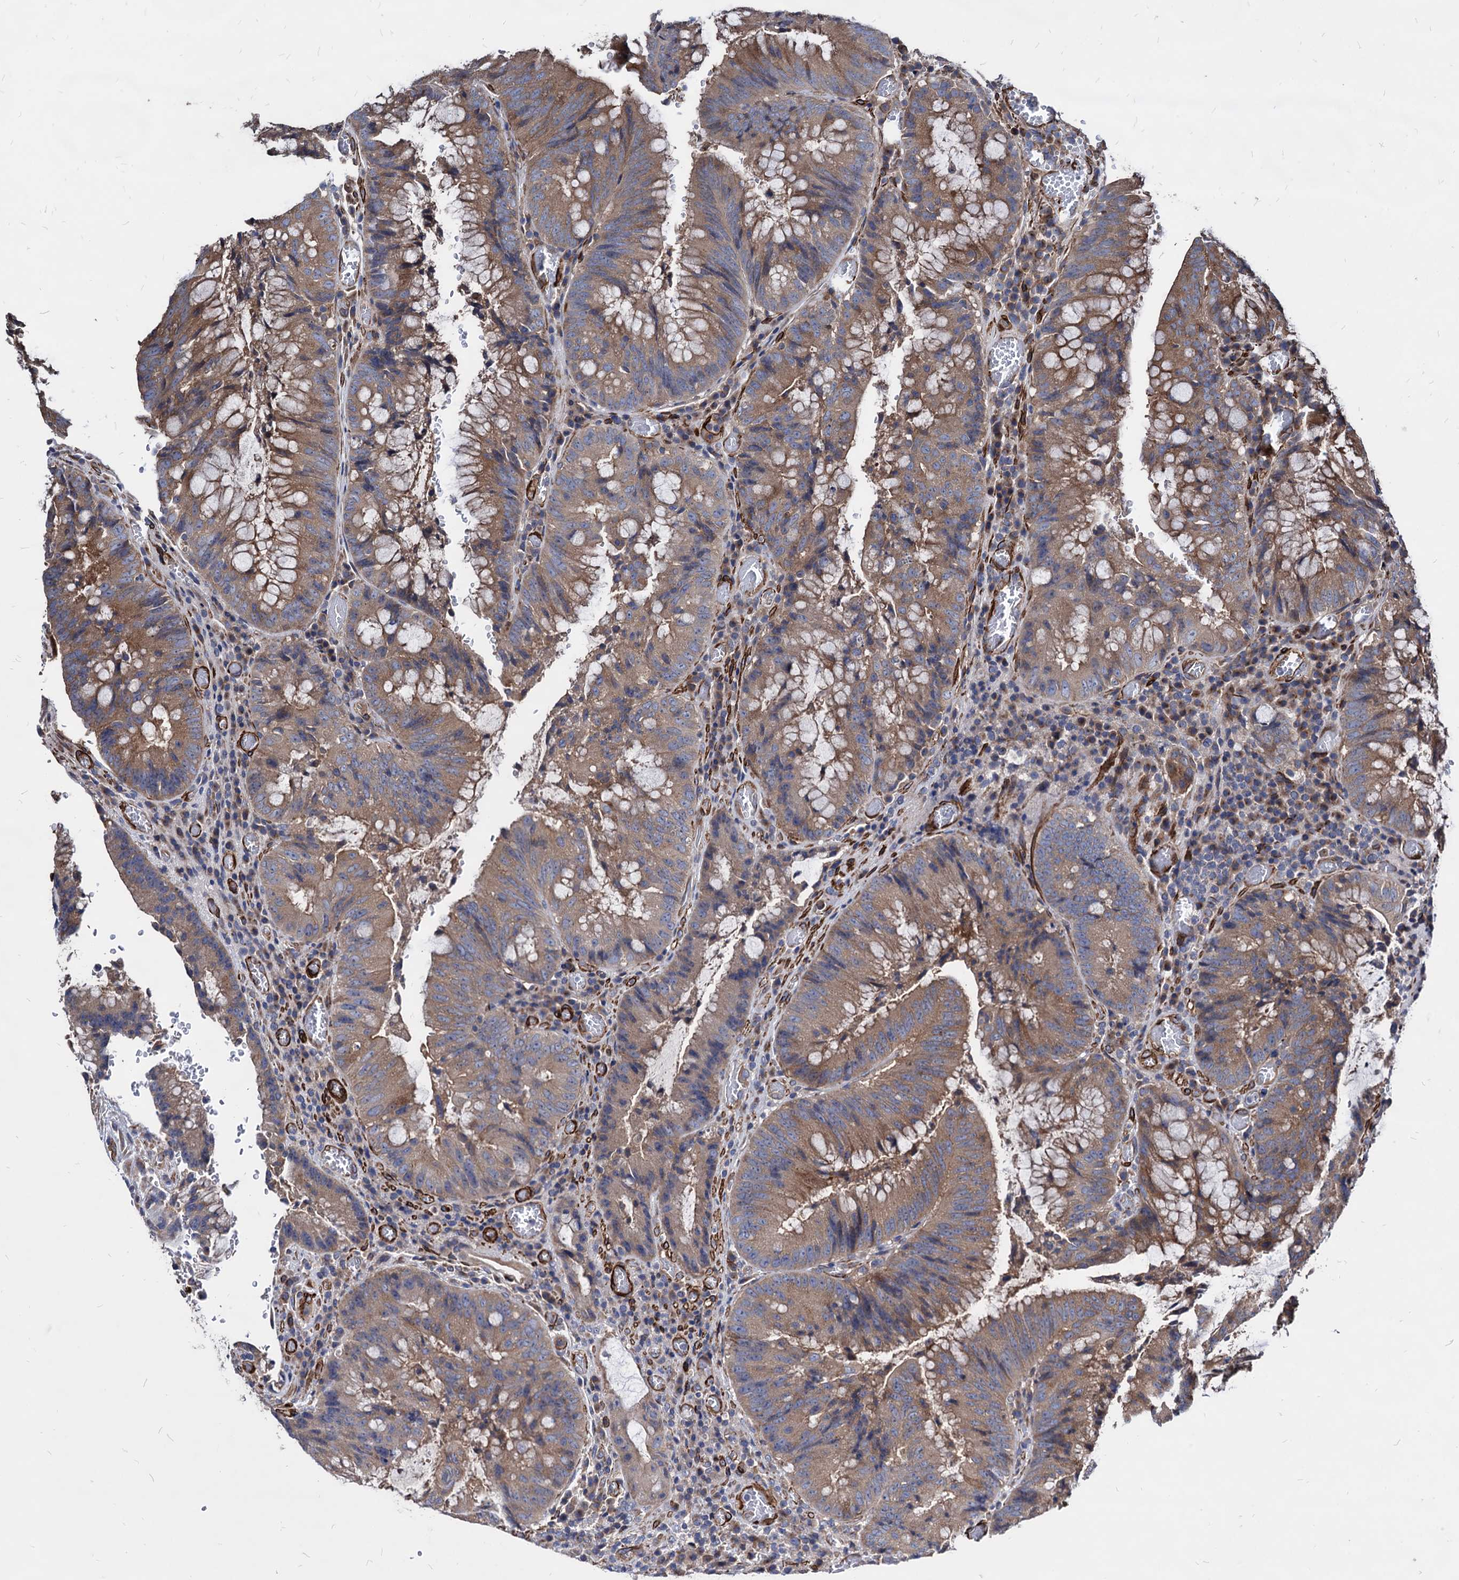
{"staining": {"intensity": "moderate", "quantity": ">75%", "location": "cytoplasmic/membranous"}, "tissue": "colorectal cancer", "cell_type": "Tumor cells", "image_type": "cancer", "snomed": [{"axis": "morphology", "description": "Adenocarcinoma, NOS"}, {"axis": "topography", "description": "Rectum"}], "caption": "IHC histopathology image of human adenocarcinoma (colorectal) stained for a protein (brown), which exhibits medium levels of moderate cytoplasmic/membranous expression in approximately >75% of tumor cells.", "gene": "WDR11", "patient": {"sex": "male", "age": 69}}